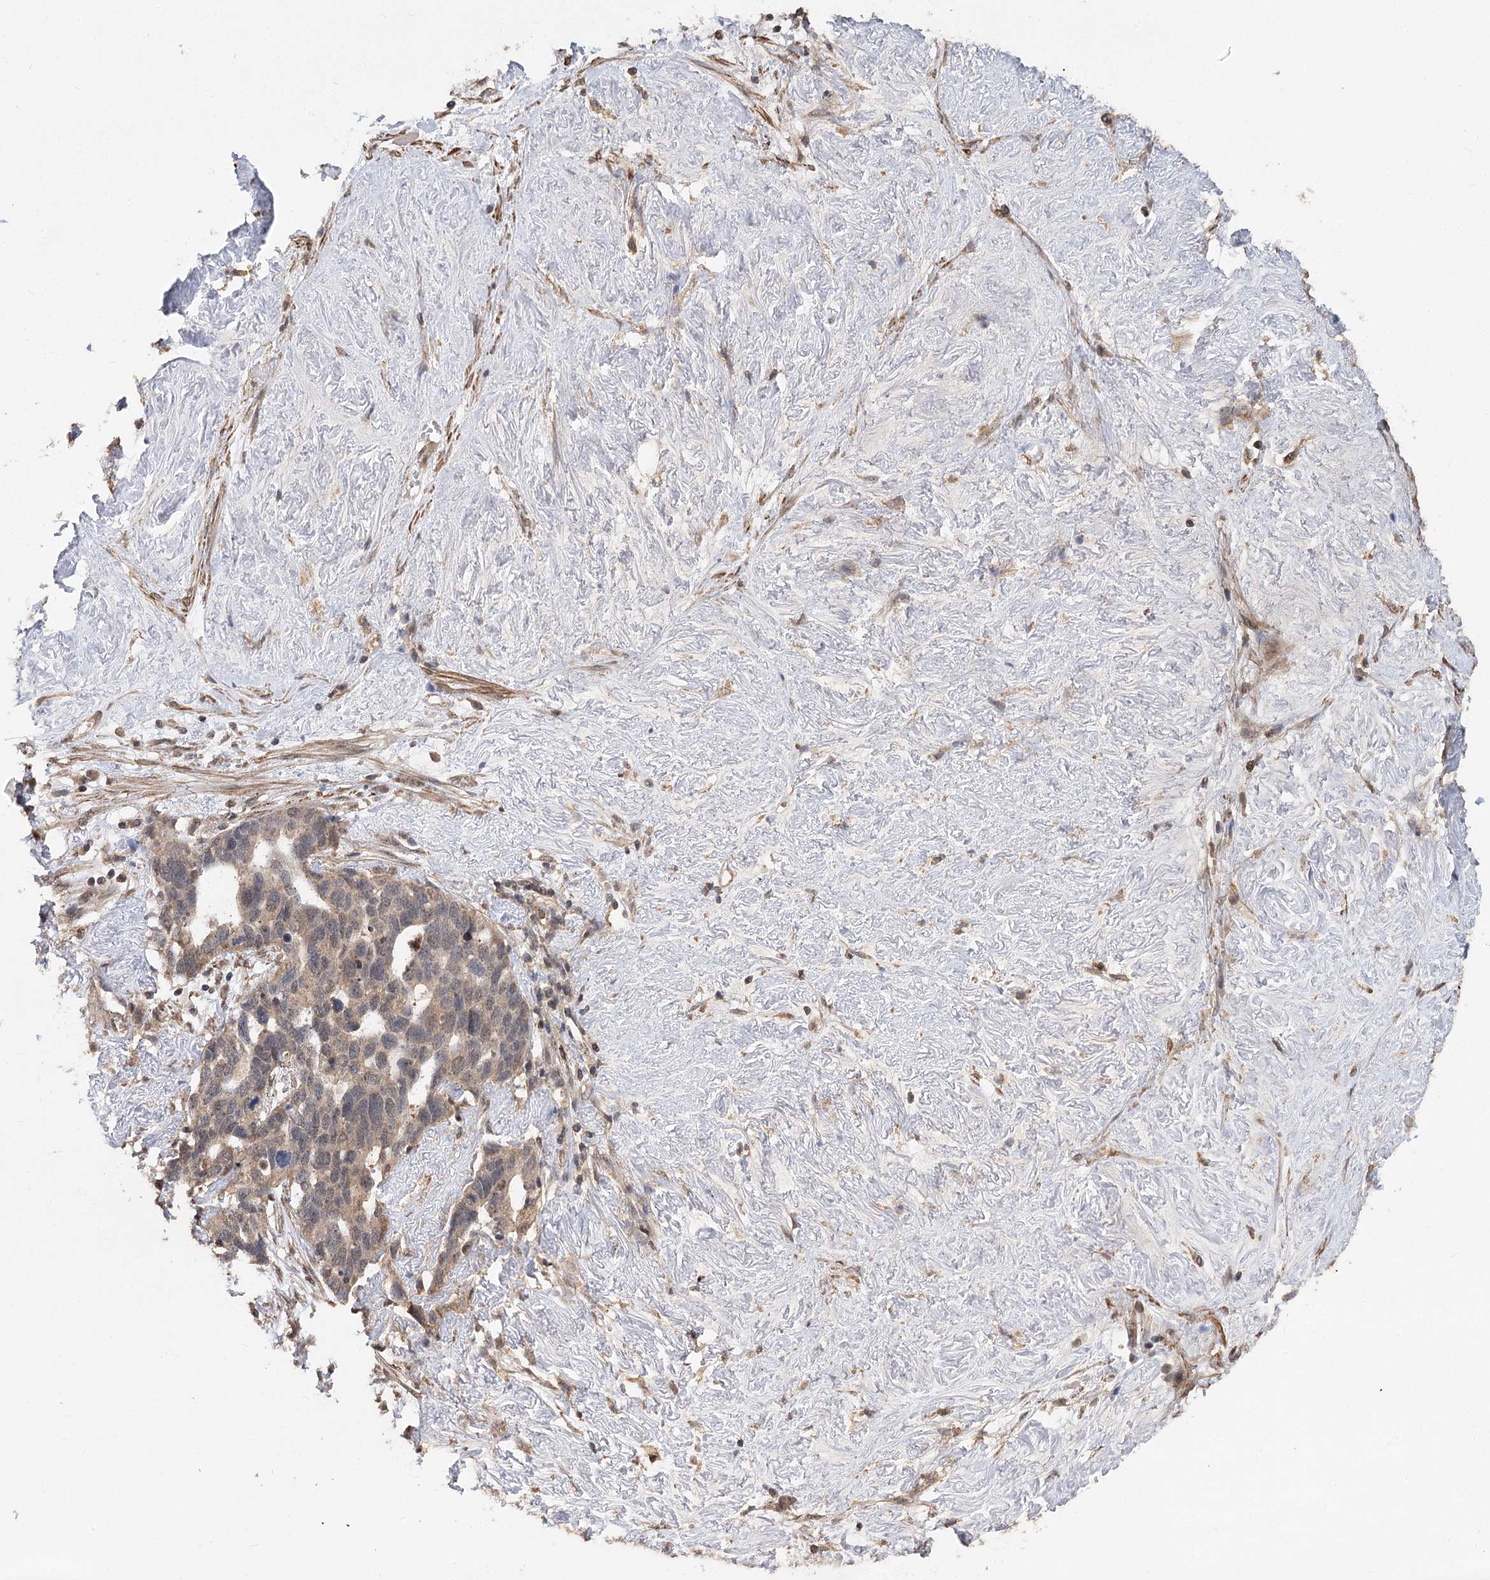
{"staining": {"intensity": "weak", "quantity": ">75%", "location": "cytoplasmic/membranous,nuclear"}, "tissue": "ovarian cancer", "cell_type": "Tumor cells", "image_type": "cancer", "snomed": [{"axis": "morphology", "description": "Cystadenocarcinoma, serous, NOS"}, {"axis": "topography", "description": "Ovary"}], "caption": "Protein expression analysis of serous cystadenocarcinoma (ovarian) reveals weak cytoplasmic/membranous and nuclear staining in approximately >75% of tumor cells.", "gene": "TENM2", "patient": {"sex": "female", "age": 54}}